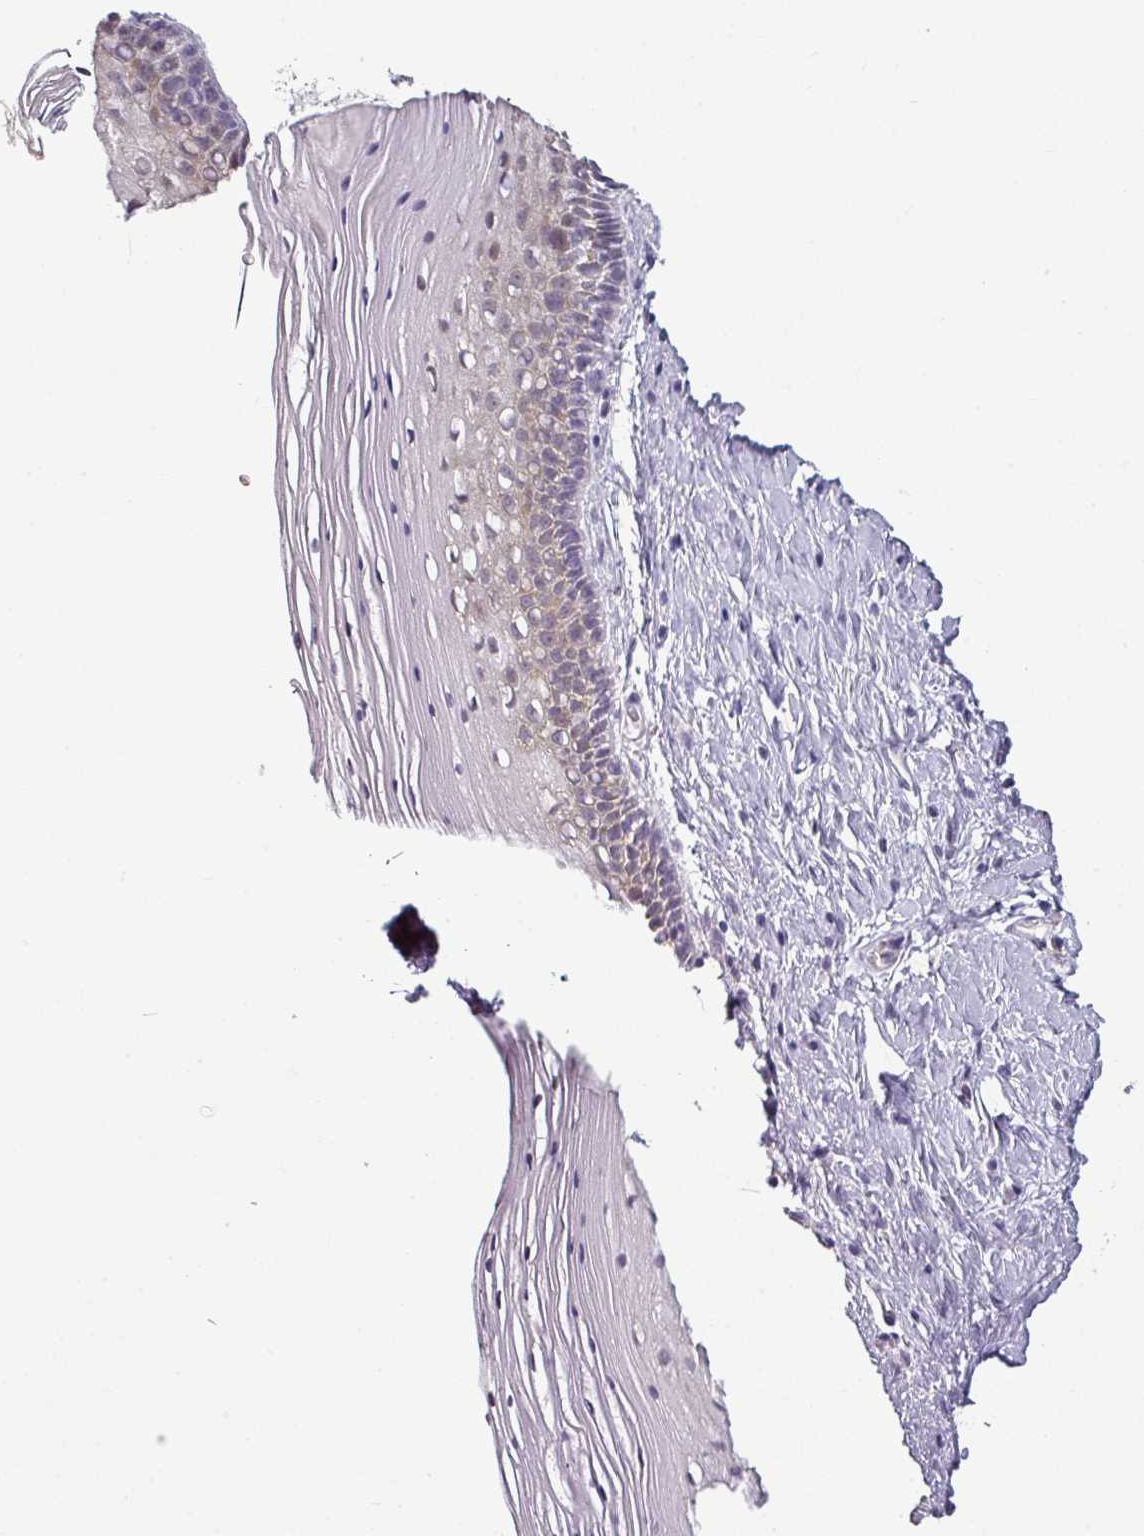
{"staining": {"intensity": "negative", "quantity": "none", "location": "none"}, "tissue": "cervix", "cell_type": "Glandular cells", "image_type": "normal", "snomed": [{"axis": "morphology", "description": "Normal tissue, NOS"}, {"axis": "topography", "description": "Cervix"}], "caption": "Protein analysis of benign cervix reveals no significant positivity in glandular cells. (Brightfield microscopy of DAB (3,3'-diaminobenzidine) immunohistochemistry at high magnification).", "gene": "OR52D1", "patient": {"sex": "female", "age": 36}}